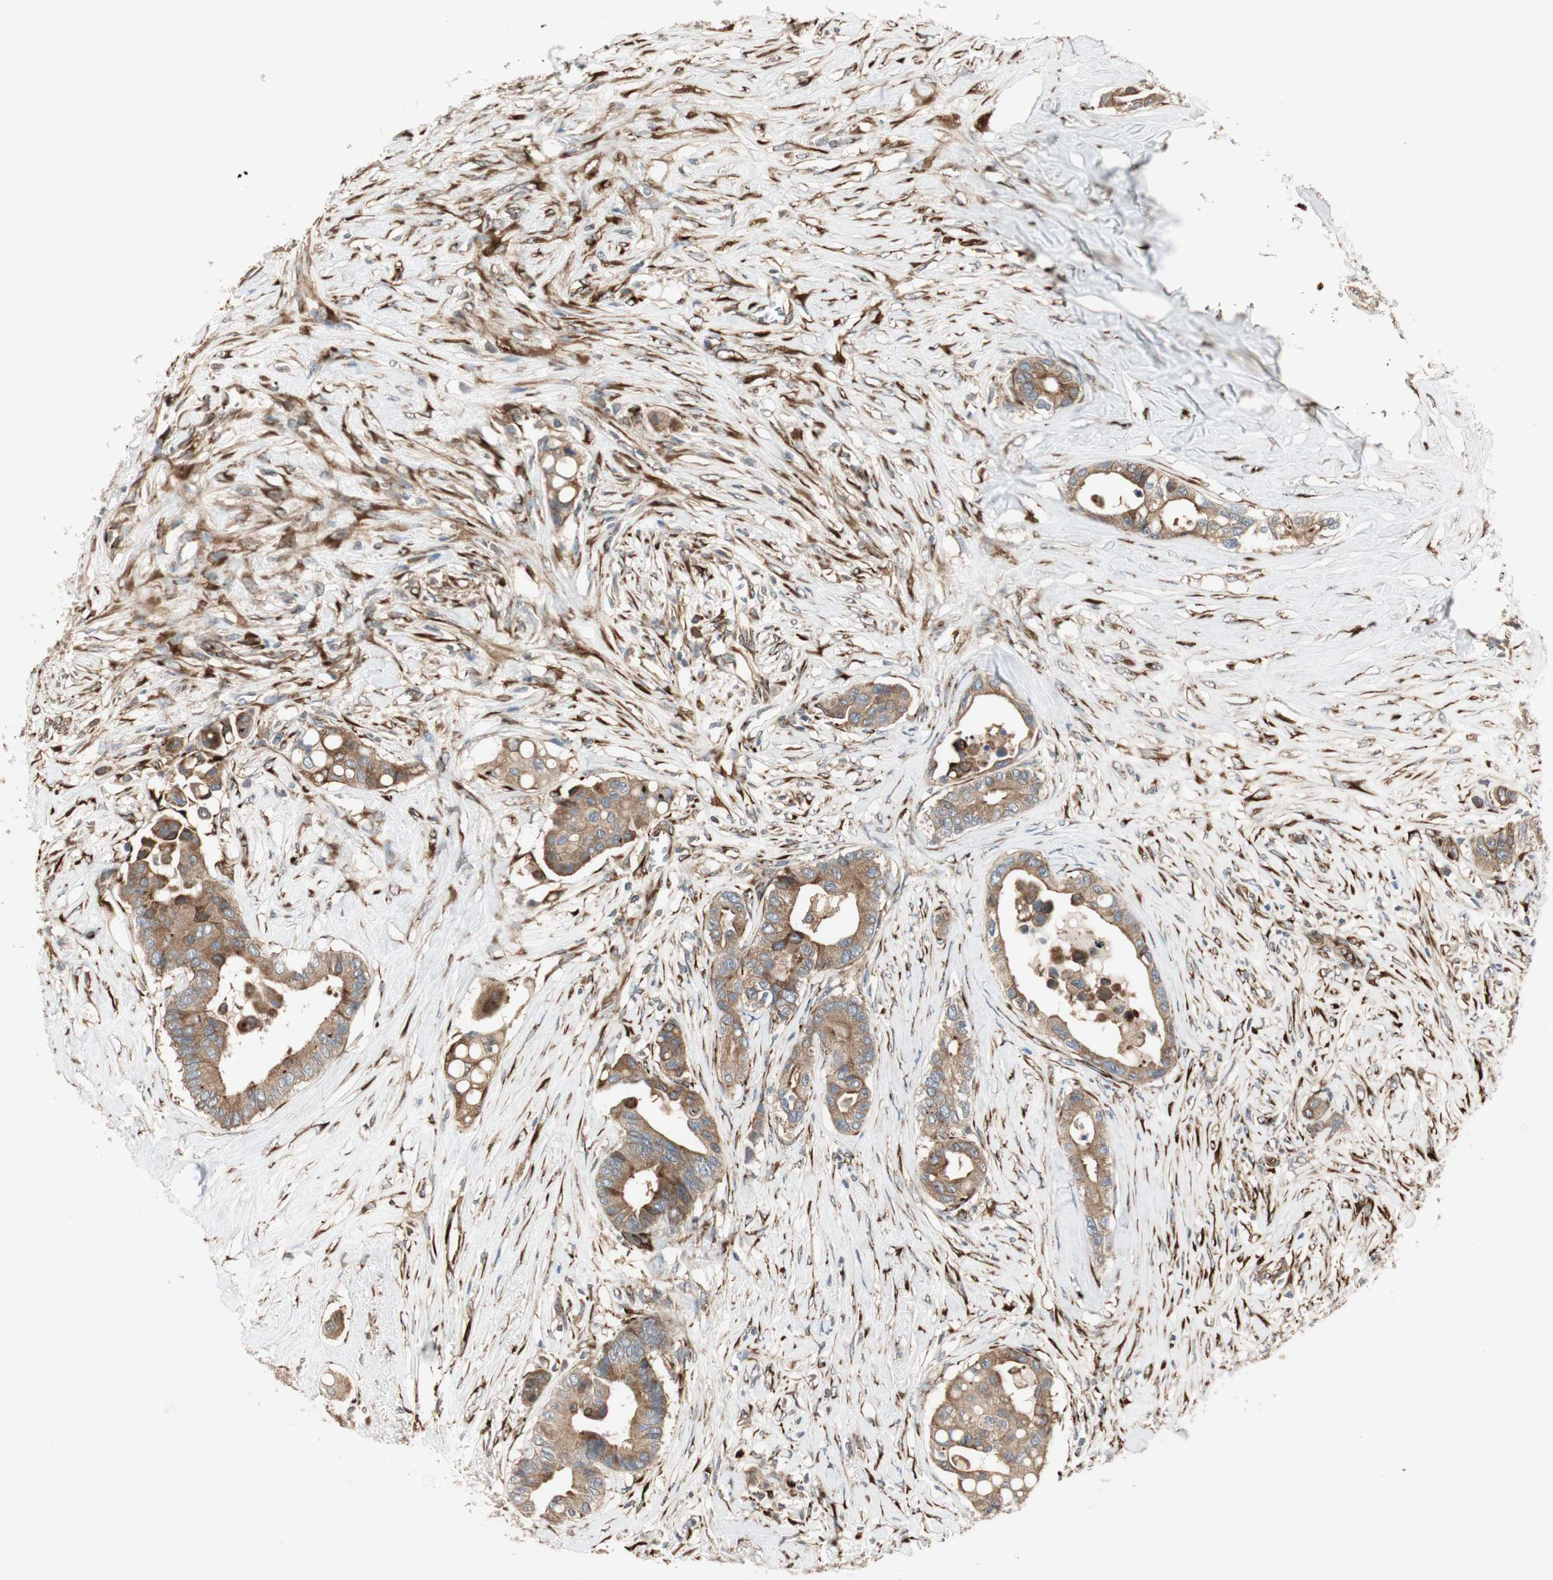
{"staining": {"intensity": "moderate", "quantity": ">75%", "location": "cytoplasmic/membranous"}, "tissue": "colorectal cancer", "cell_type": "Tumor cells", "image_type": "cancer", "snomed": [{"axis": "morphology", "description": "Normal tissue, NOS"}, {"axis": "morphology", "description": "Adenocarcinoma, NOS"}, {"axis": "topography", "description": "Colon"}], "caption": "Tumor cells reveal medium levels of moderate cytoplasmic/membranous staining in about >75% of cells in human colorectal cancer.", "gene": "PRKG1", "patient": {"sex": "male", "age": 82}}